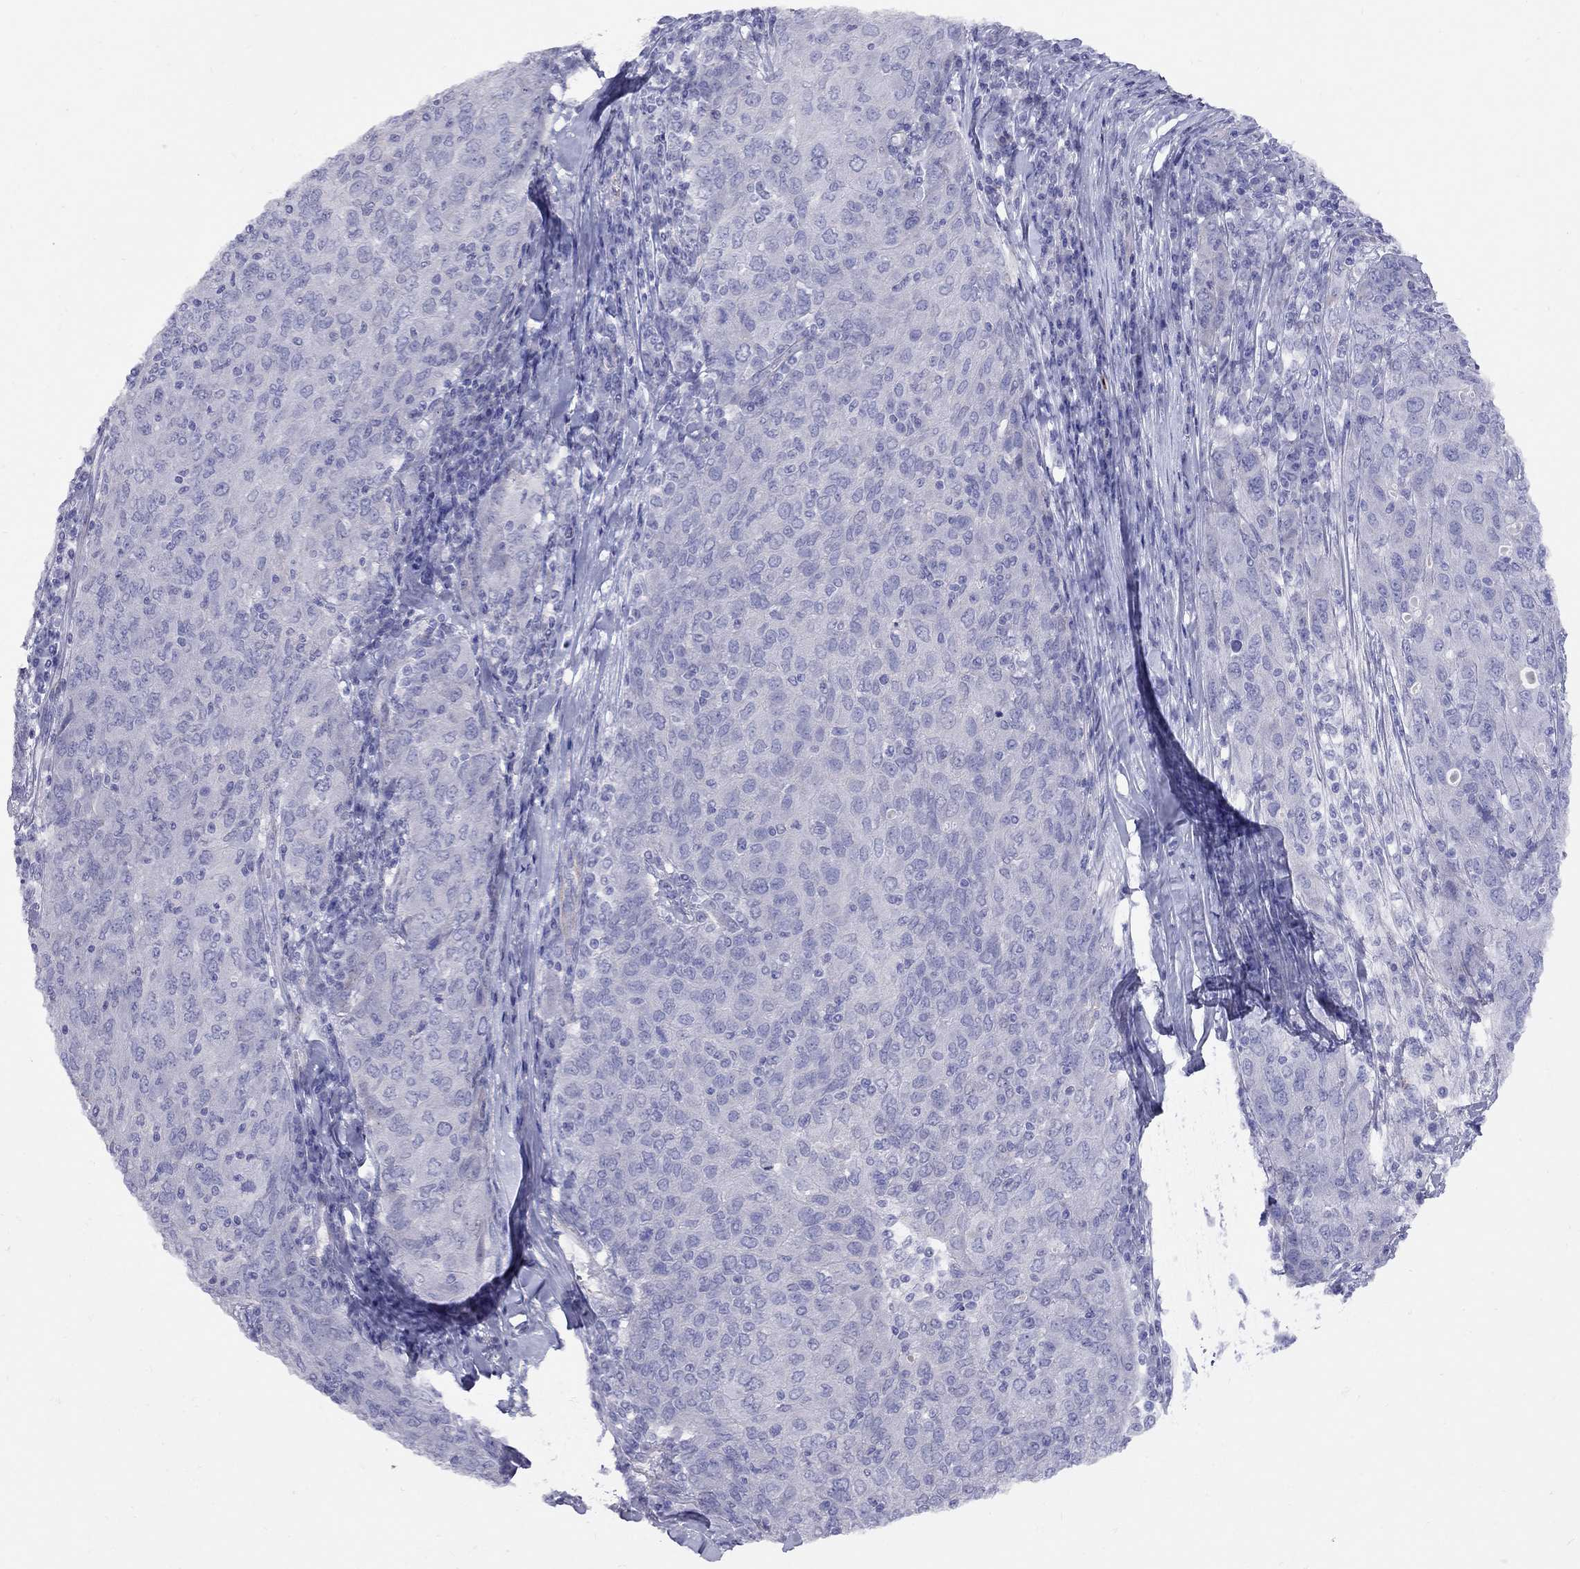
{"staining": {"intensity": "negative", "quantity": "none", "location": "none"}, "tissue": "ovarian cancer", "cell_type": "Tumor cells", "image_type": "cancer", "snomed": [{"axis": "morphology", "description": "Carcinoma, endometroid"}, {"axis": "topography", "description": "Ovary"}], "caption": "Ovarian cancer was stained to show a protein in brown. There is no significant positivity in tumor cells.", "gene": "SPINT4", "patient": {"sex": "female", "age": 50}}